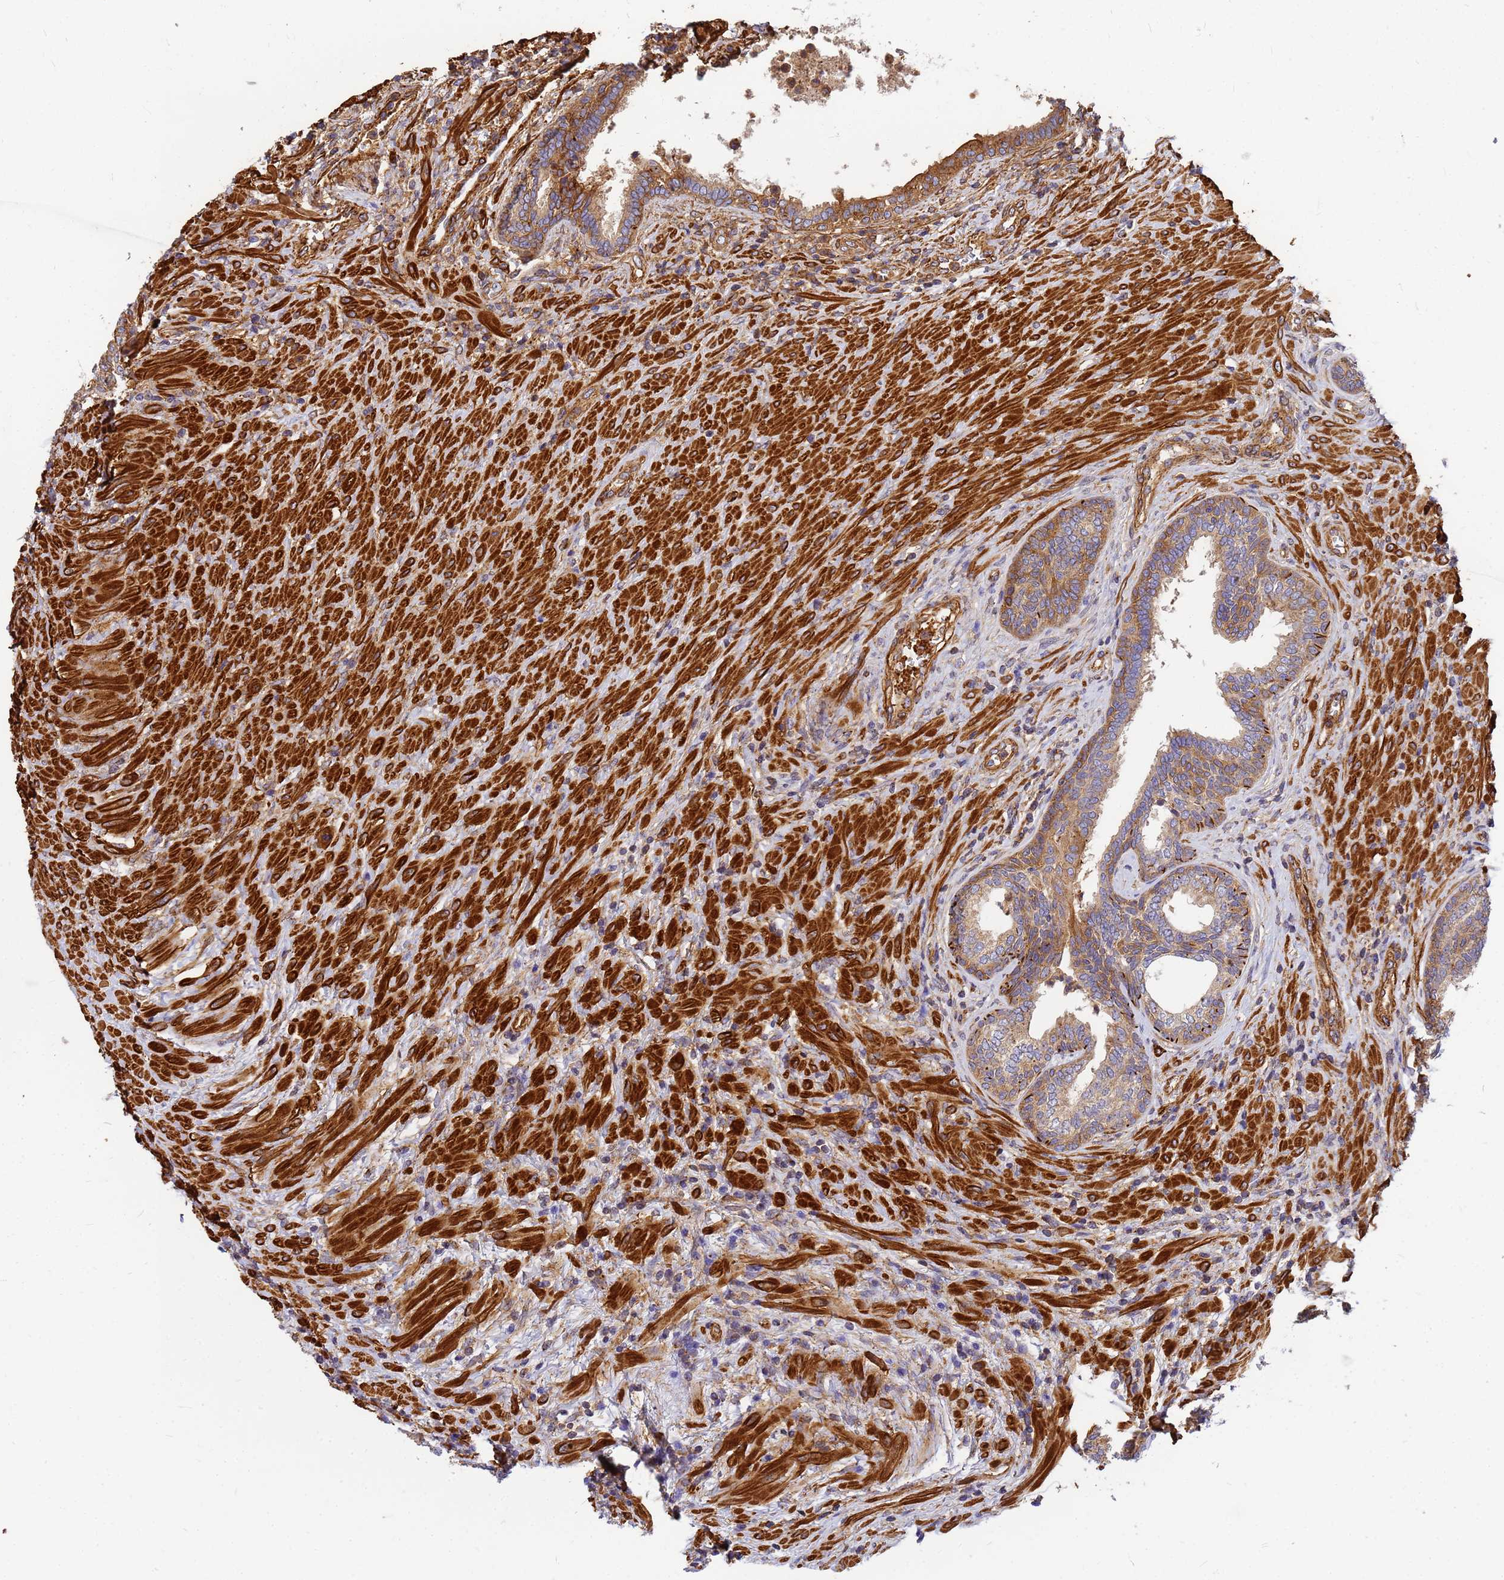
{"staining": {"intensity": "moderate", "quantity": ">75%", "location": "cytoplasmic/membranous"}, "tissue": "prostate", "cell_type": "Glandular cells", "image_type": "normal", "snomed": [{"axis": "morphology", "description": "Normal tissue, NOS"}, {"axis": "topography", "description": "Prostate"}], "caption": "The immunohistochemical stain shows moderate cytoplasmic/membranous positivity in glandular cells of benign prostate.", "gene": "C2CD5", "patient": {"sex": "male", "age": 76}}